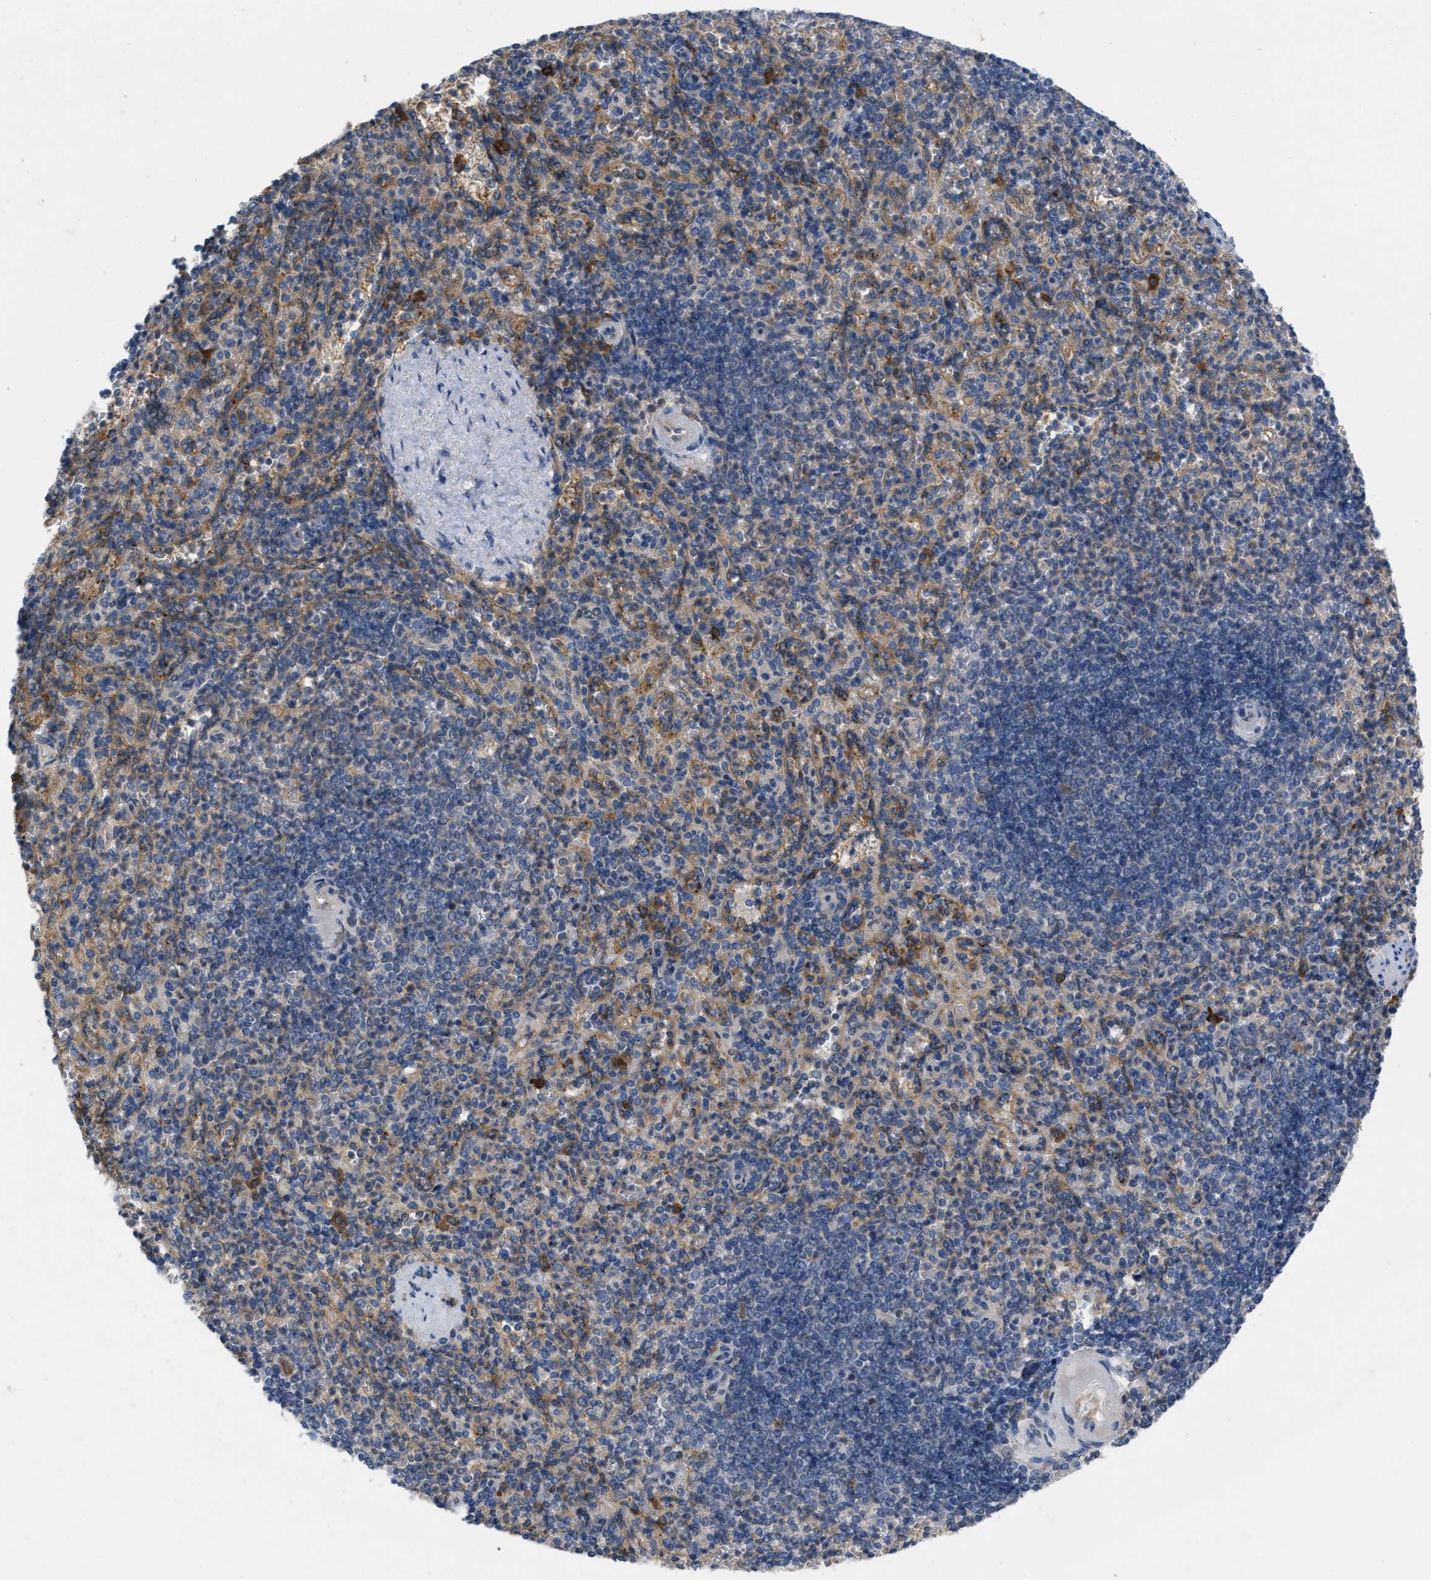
{"staining": {"intensity": "moderate", "quantity": "25%-75%", "location": "cytoplasmic/membranous"}, "tissue": "spleen", "cell_type": "Cells in red pulp", "image_type": "normal", "snomed": [{"axis": "morphology", "description": "Normal tissue, NOS"}, {"axis": "topography", "description": "Spleen"}], "caption": "A brown stain shows moderate cytoplasmic/membranous staining of a protein in cells in red pulp of benign human spleen. (DAB (3,3'-diaminobenzidine) IHC, brown staining for protein, blue staining for nuclei).", "gene": "TMEM131", "patient": {"sex": "female", "age": 74}}